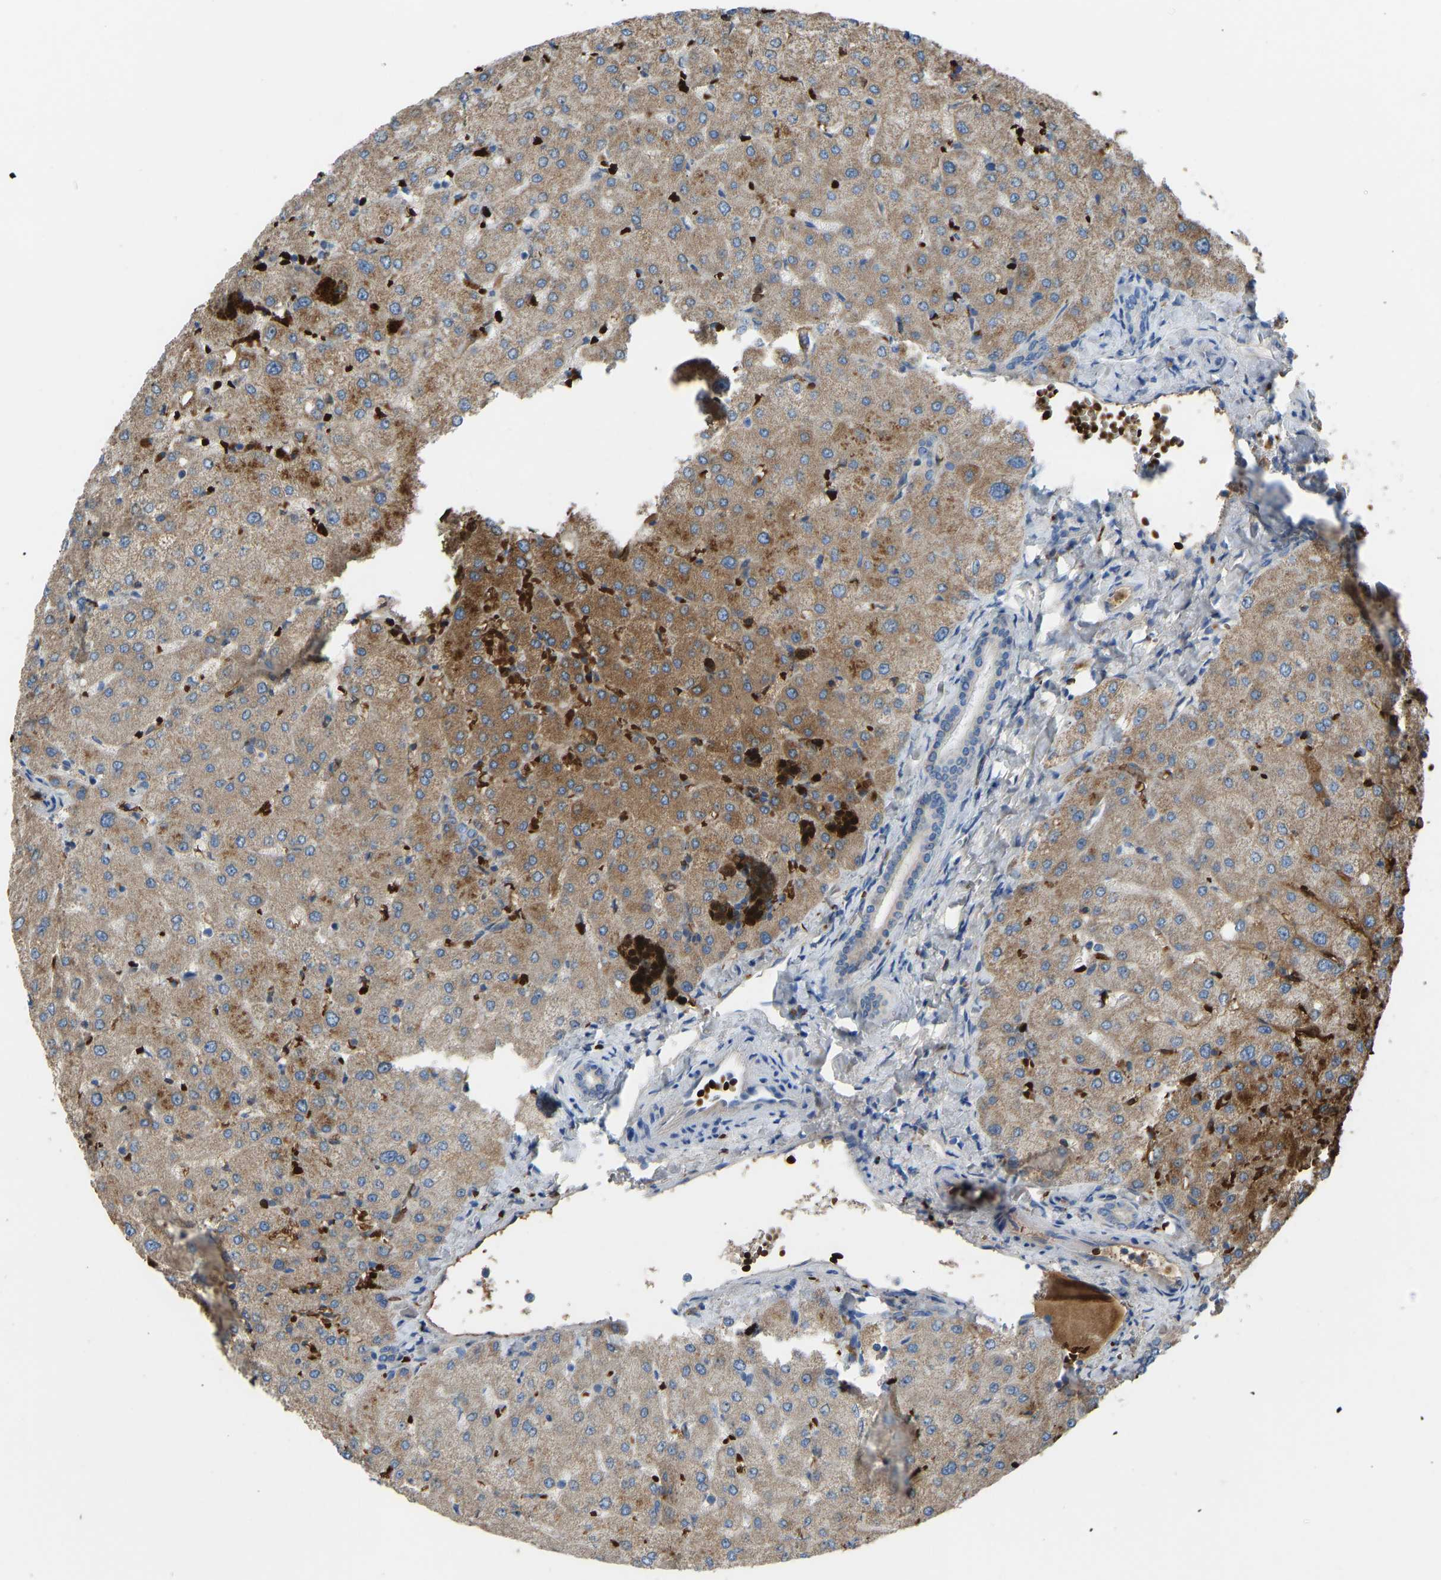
{"staining": {"intensity": "negative", "quantity": "none", "location": "none"}, "tissue": "liver", "cell_type": "Cholangiocytes", "image_type": "normal", "snomed": [{"axis": "morphology", "description": "Normal tissue, NOS"}, {"axis": "topography", "description": "Liver"}], "caption": "Photomicrograph shows no significant protein expression in cholangiocytes of unremarkable liver. Nuclei are stained in blue.", "gene": "PIGS", "patient": {"sex": "female", "age": 54}}